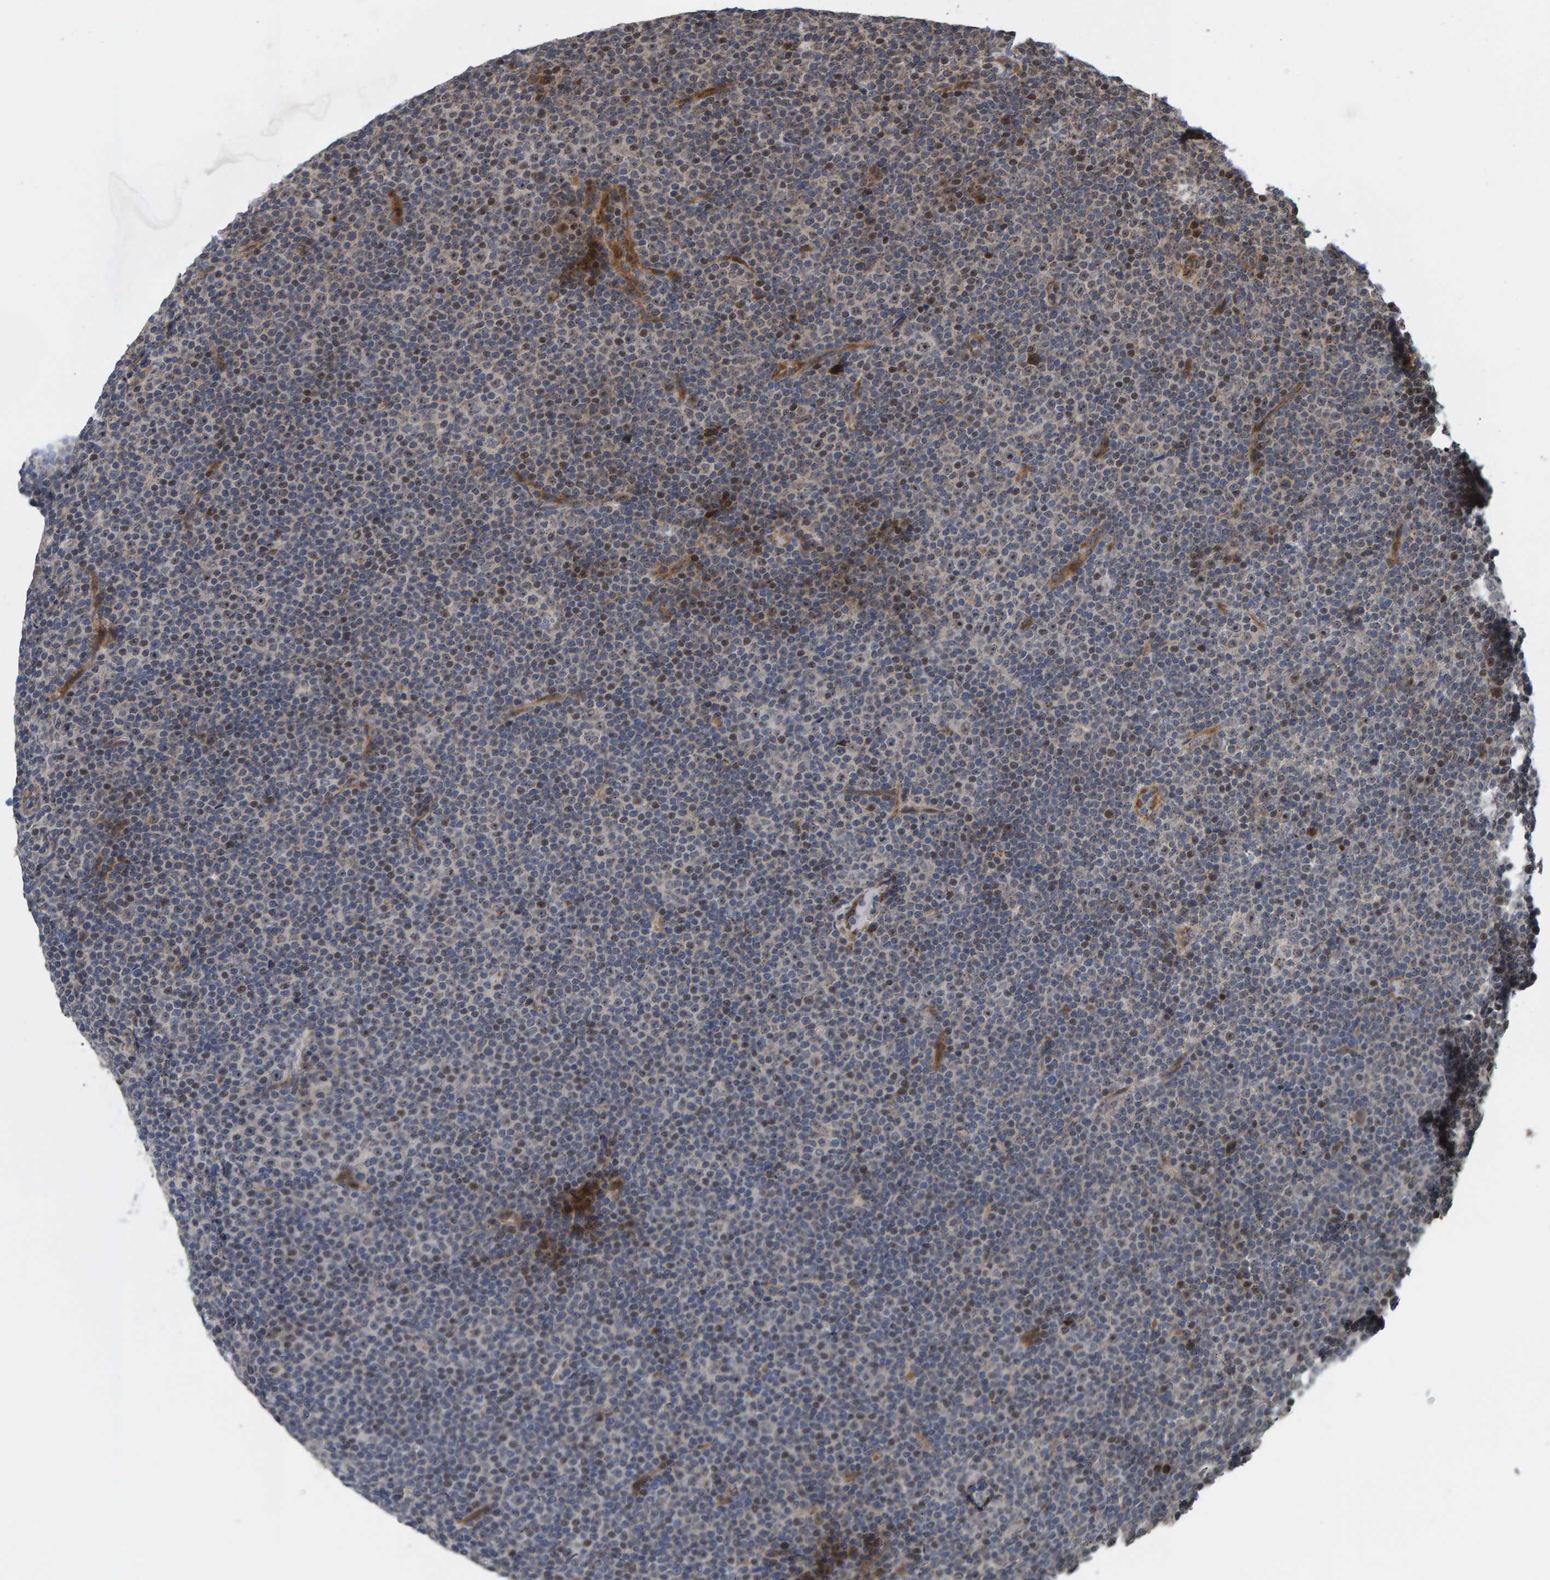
{"staining": {"intensity": "weak", "quantity": "<25%", "location": "nuclear"}, "tissue": "lymphoma", "cell_type": "Tumor cells", "image_type": "cancer", "snomed": [{"axis": "morphology", "description": "Malignant lymphoma, non-Hodgkin's type, Low grade"}, {"axis": "topography", "description": "Lymph node"}], "caption": "This is an immunohistochemistry micrograph of human lymphoma. There is no staining in tumor cells.", "gene": "CCDC25", "patient": {"sex": "female", "age": 67}}